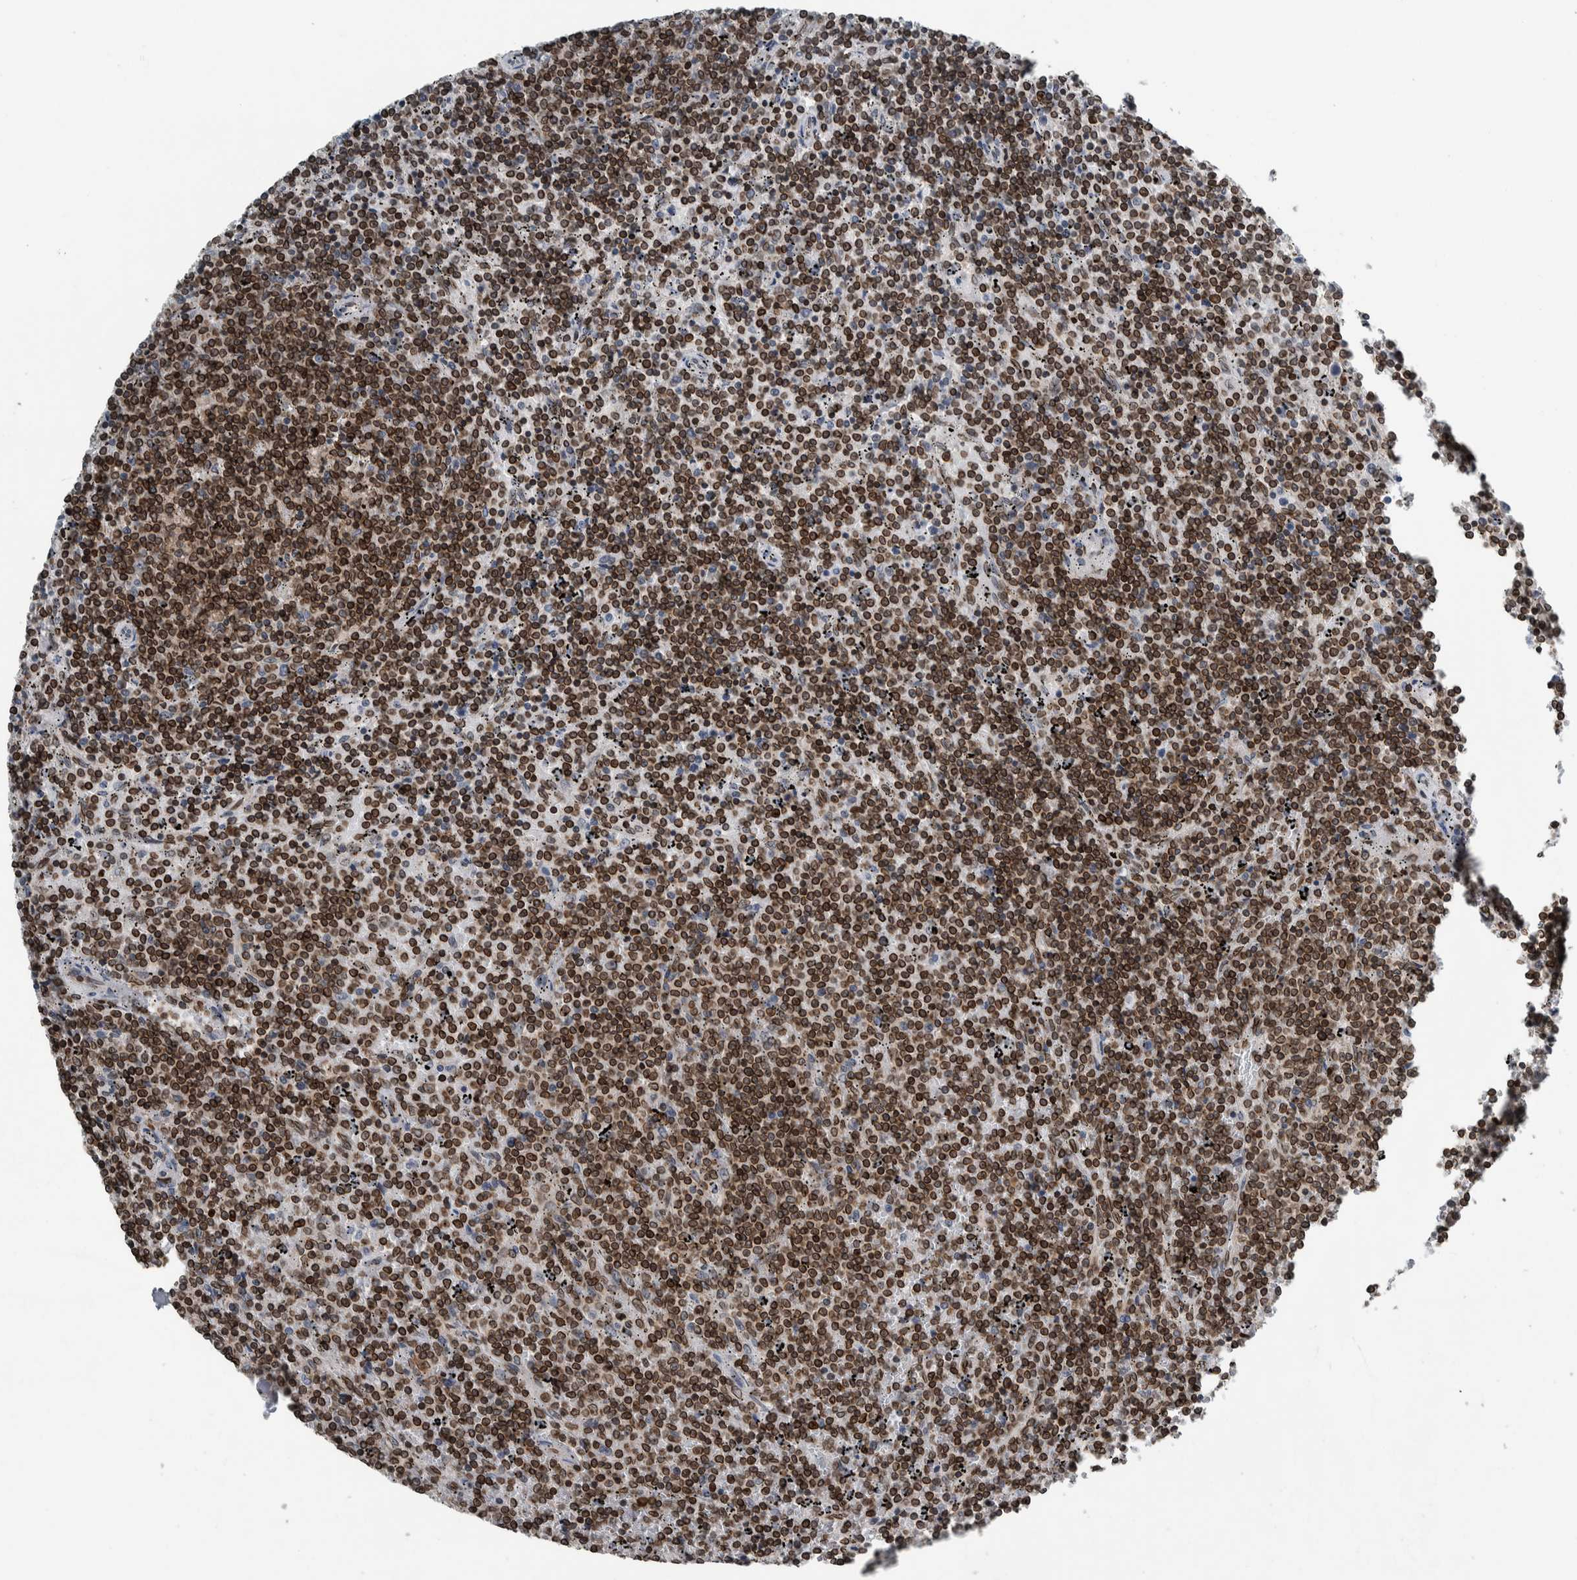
{"staining": {"intensity": "moderate", "quantity": ">75%", "location": "cytoplasmic/membranous,nuclear"}, "tissue": "lymphoma", "cell_type": "Tumor cells", "image_type": "cancer", "snomed": [{"axis": "morphology", "description": "Malignant lymphoma, non-Hodgkin's type, Low grade"}, {"axis": "topography", "description": "Spleen"}], "caption": "Immunohistochemical staining of lymphoma reveals medium levels of moderate cytoplasmic/membranous and nuclear expression in approximately >75% of tumor cells.", "gene": "FAM135B", "patient": {"sex": "female", "age": 50}}